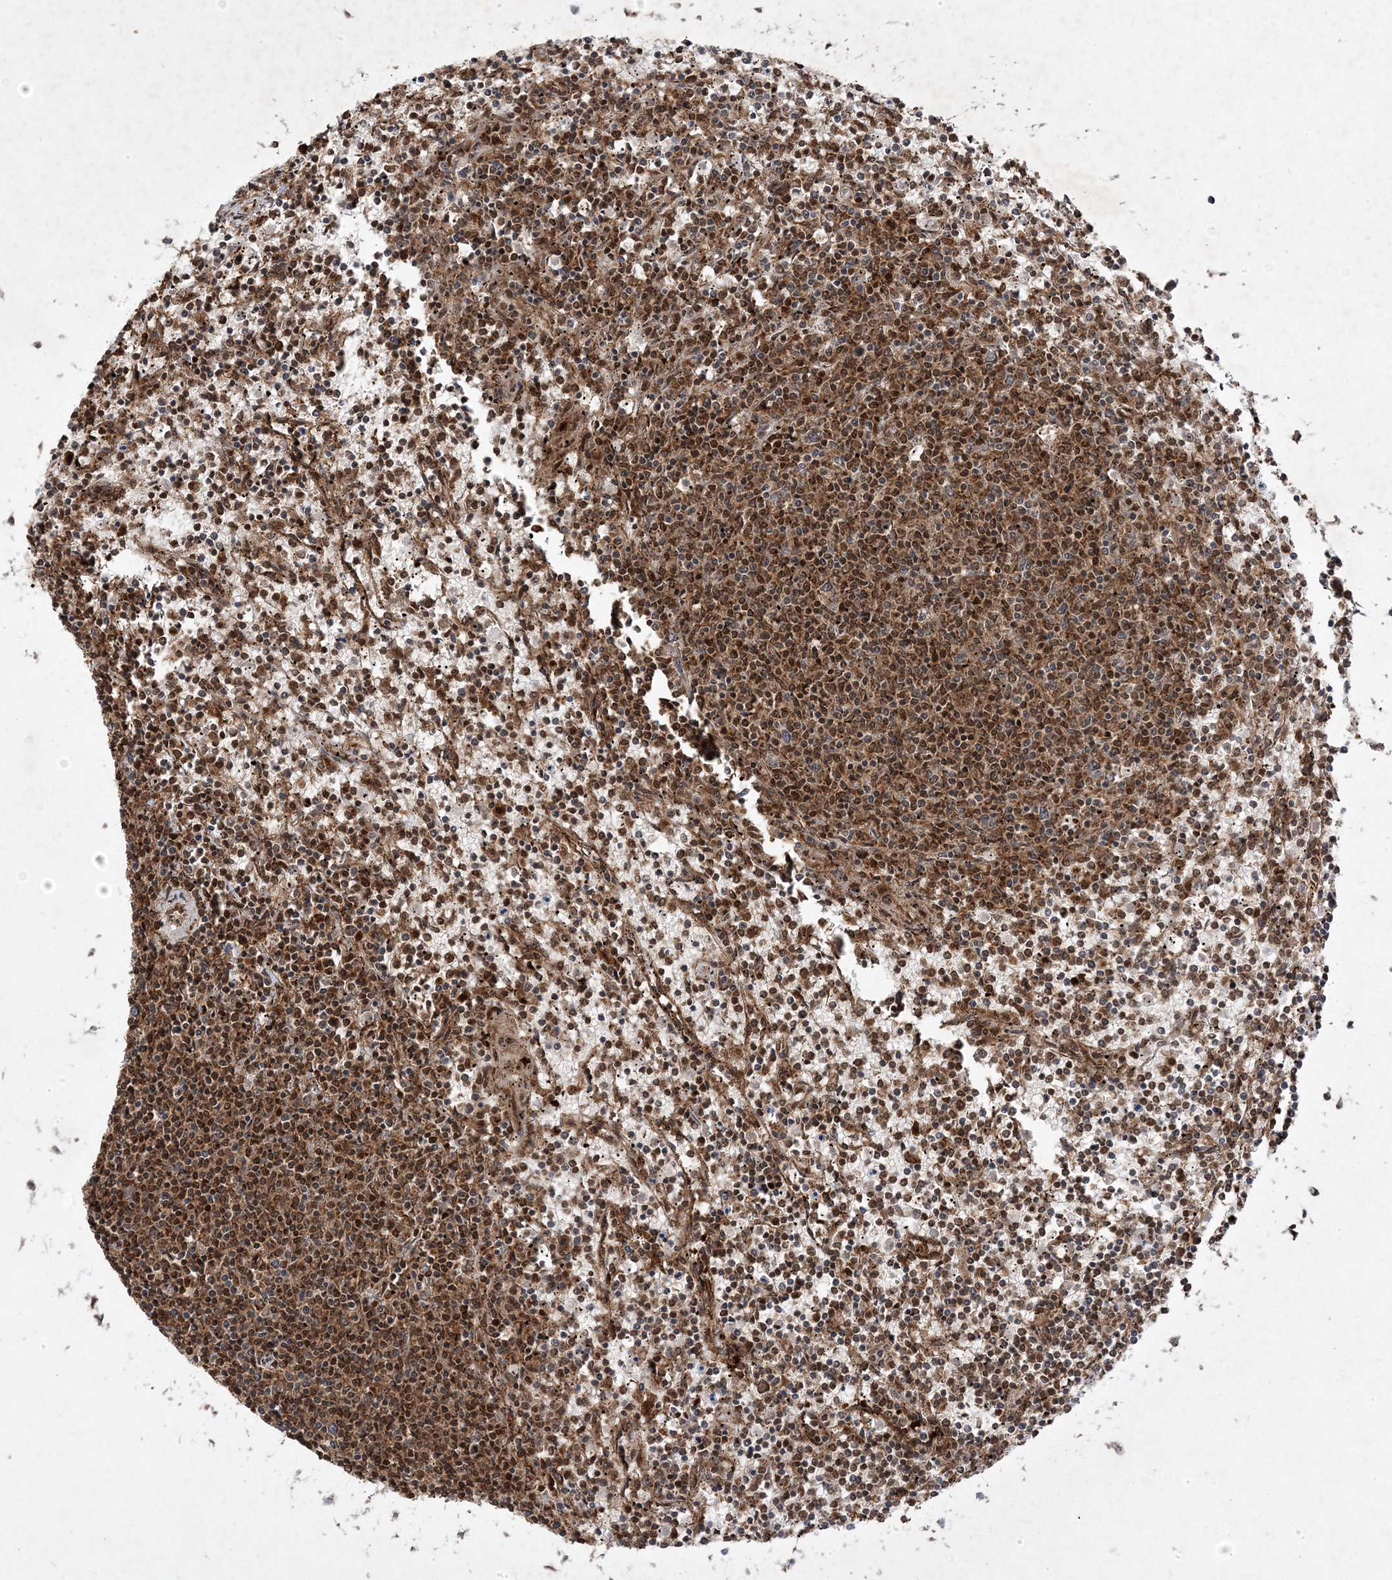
{"staining": {"intensity": "moderate", "quantity": "25%-75%", "location": "cytoplasmic/membranous,nuclear"}, "tissue": "lymphoma", "cell_type": "Tumor cells", "image_type": "cancer", "snomed": [{"axis": "morphology", "description": "Malignant lymphoma, non-Hodgkin's type, Low grade"}, {"axis": "topography", "description": "Spleen"}], "caption": "A medium amount of moderate cytoplasmic/membranous and nuclear staining is appreciated in about 25%-75% of tumor cells in low-grade malignant lymphoma, non-Hodgkin's type tissue.", "gene": "PLEKHM2", "patient": {"sex": "female", "age": 50}}